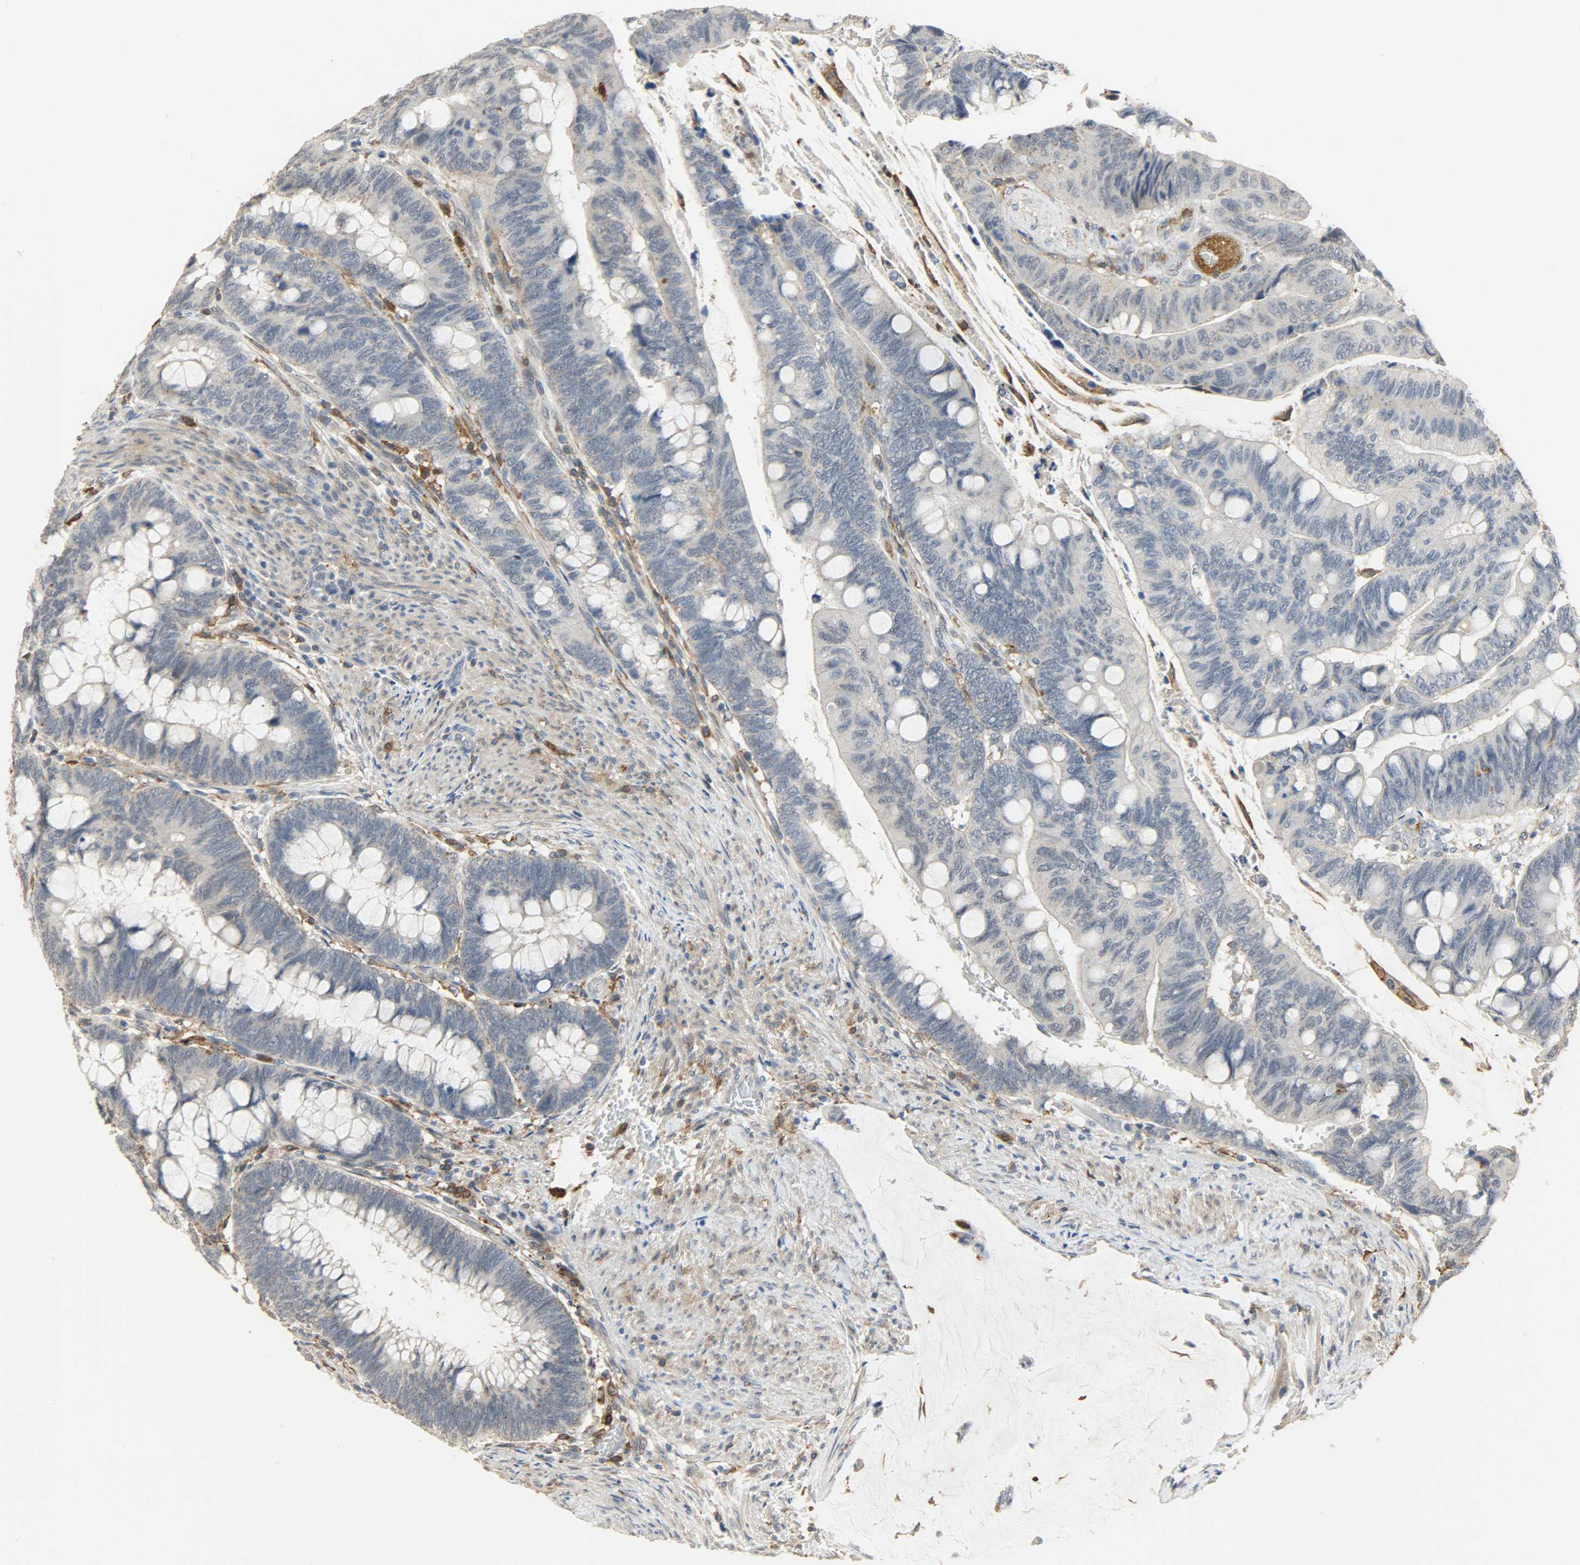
{"staining": {"intensity": "negative", "quantity": "none", "location": "none"}, "tissue": "colorectal cancer", "cell_type": "Tumor cells", "image_type": "cancer", "snomed": [{"axis": "morphology", "description": "Normal tissue, NOS"}, {"axis": "morphology", "description": "Adenocarcinoma, NOS"}, {"axis": "topography", "description": "Rectum"}], "caption": "IHC of colorectal adenocarcinoma reveals no expression in tumor cells. Brightfield microscopy of immunohistochemistry (IHC) stained with DAB (3,3'-diaminobenzidine) (brown) and hematoxylin (blue), captured at high magnification.", "gene": "SKAP2", "patient": {"sex": "male", "age": 92}}